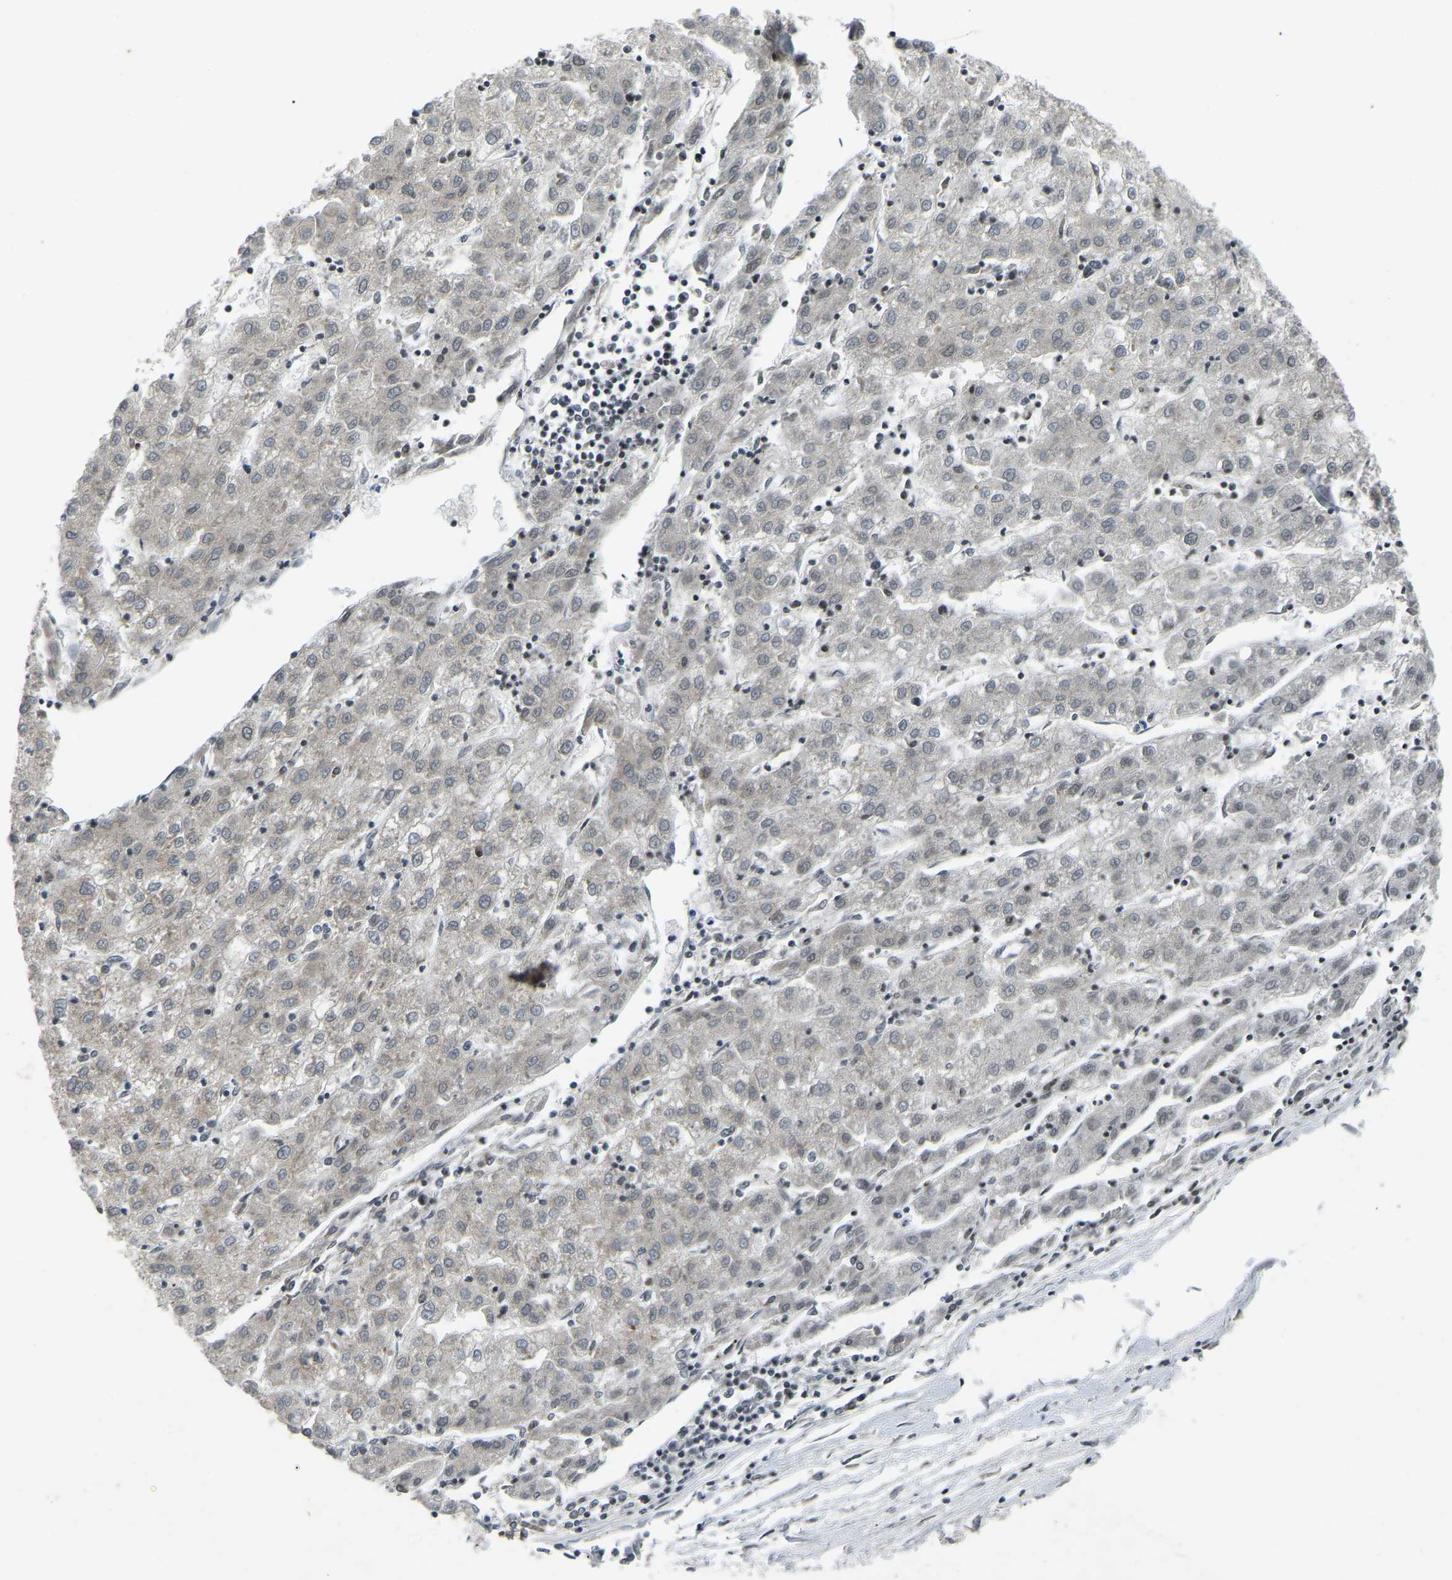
{"staining": {"intensity": "negative", "quantity": "none", "location": "none"}, "tissue": "liver cancer", "cell_type": "Tumor cells", "image_type": "cancer", "snomed": [{"axis": "morphology", "description": "Carcinoma, Hepatocellular, NOS"}, {"axis": "topography", "description": "Liver"}], "caption": "Immunohistochemical staining of human liver cancer exhibits no significant positivity in tumor cells.", "gene": "PARL", "patient": {"sex": "male", "age": 72}}